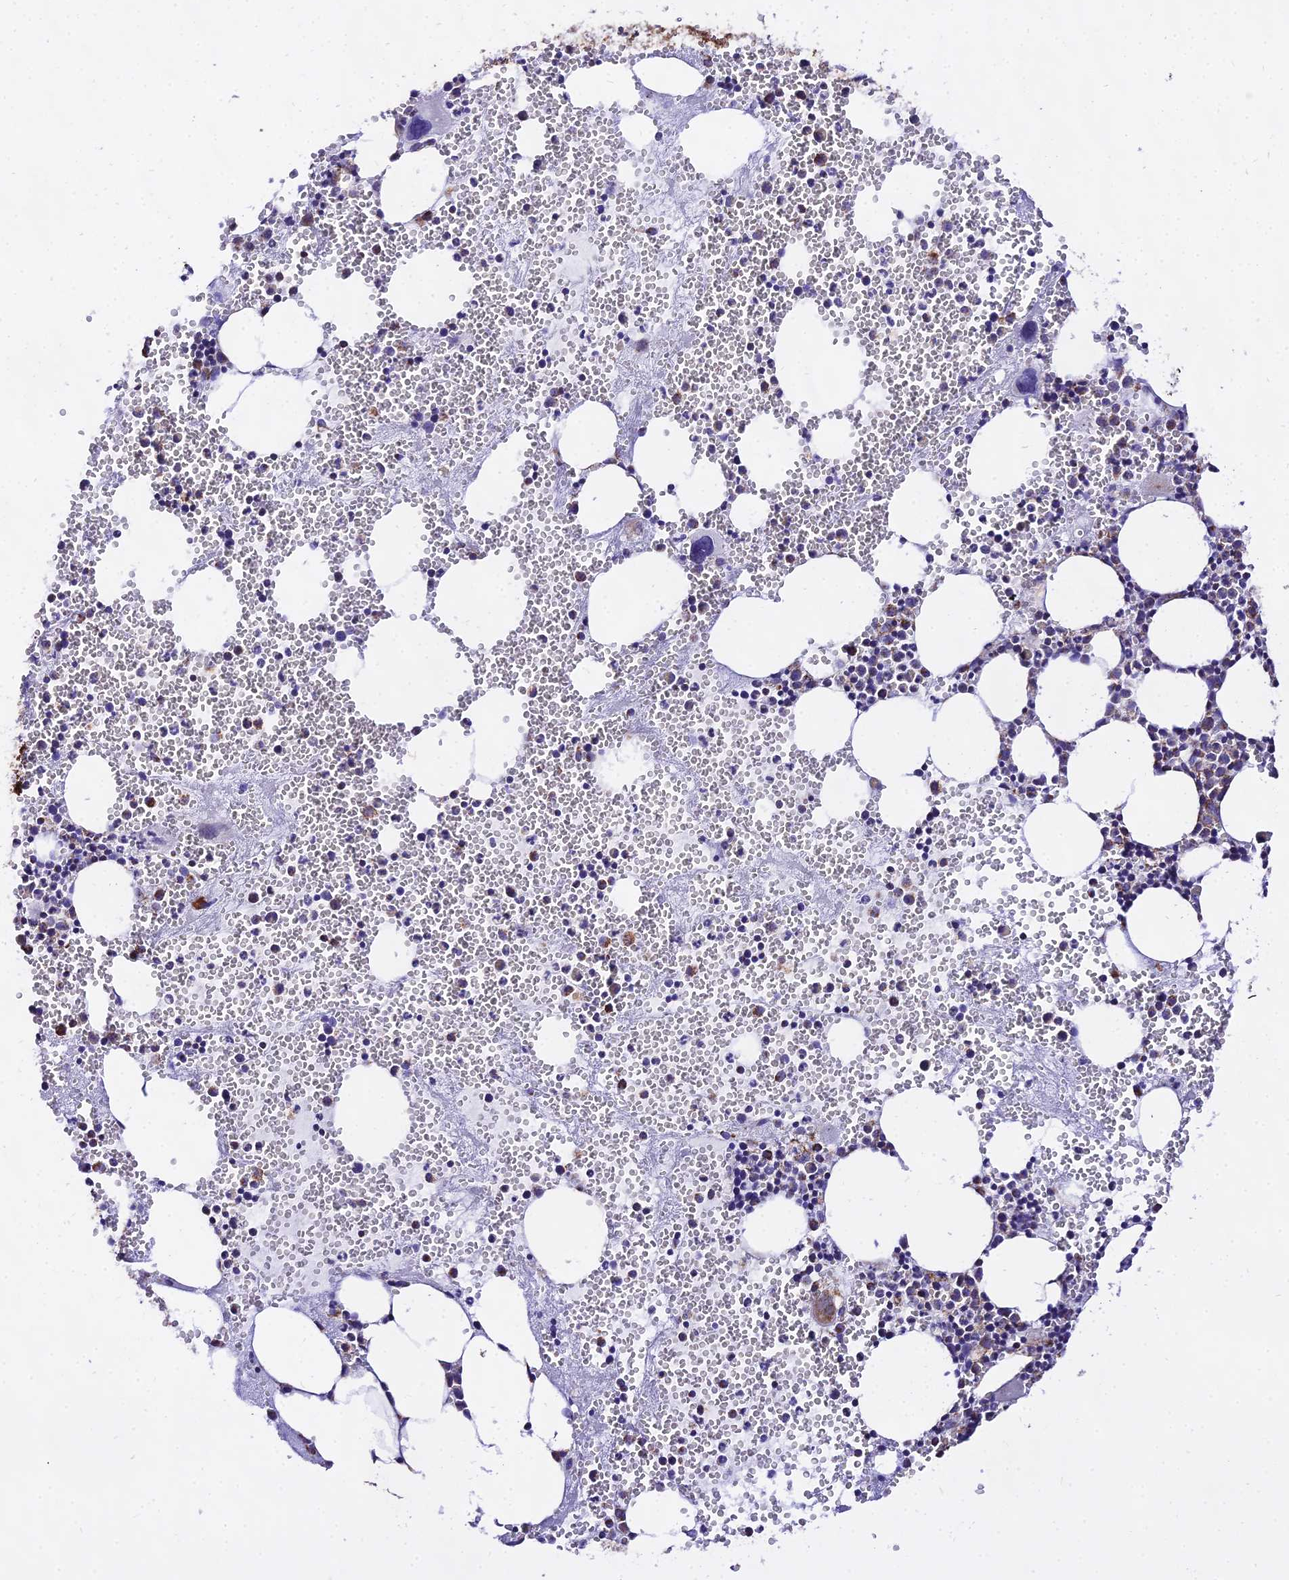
{"staining": {"intensity": "moderate", "quantity": "<25%", "location": "cytoplasmic/membranous"}, "tissue": "bone marrow", "cell_type": "Hematopoietic cells", "image_type": "normal", "snomed": [{"axis": "morphology", "description": "Normal tissue, NOS"}, {"axis": "morphology", "description": "Inflammation, NOS"}, {"axis": "topography", "description": "Bone marrow"}], "caption": "Brown immunohistochemical staining in unremarkable bone marrow displays moderate cytoplasmic/membranous positivity in approximately <25% of hematopoietic cells.", "gene": "ATP5PD", "patient": {"sex": "female", "age": 76}}